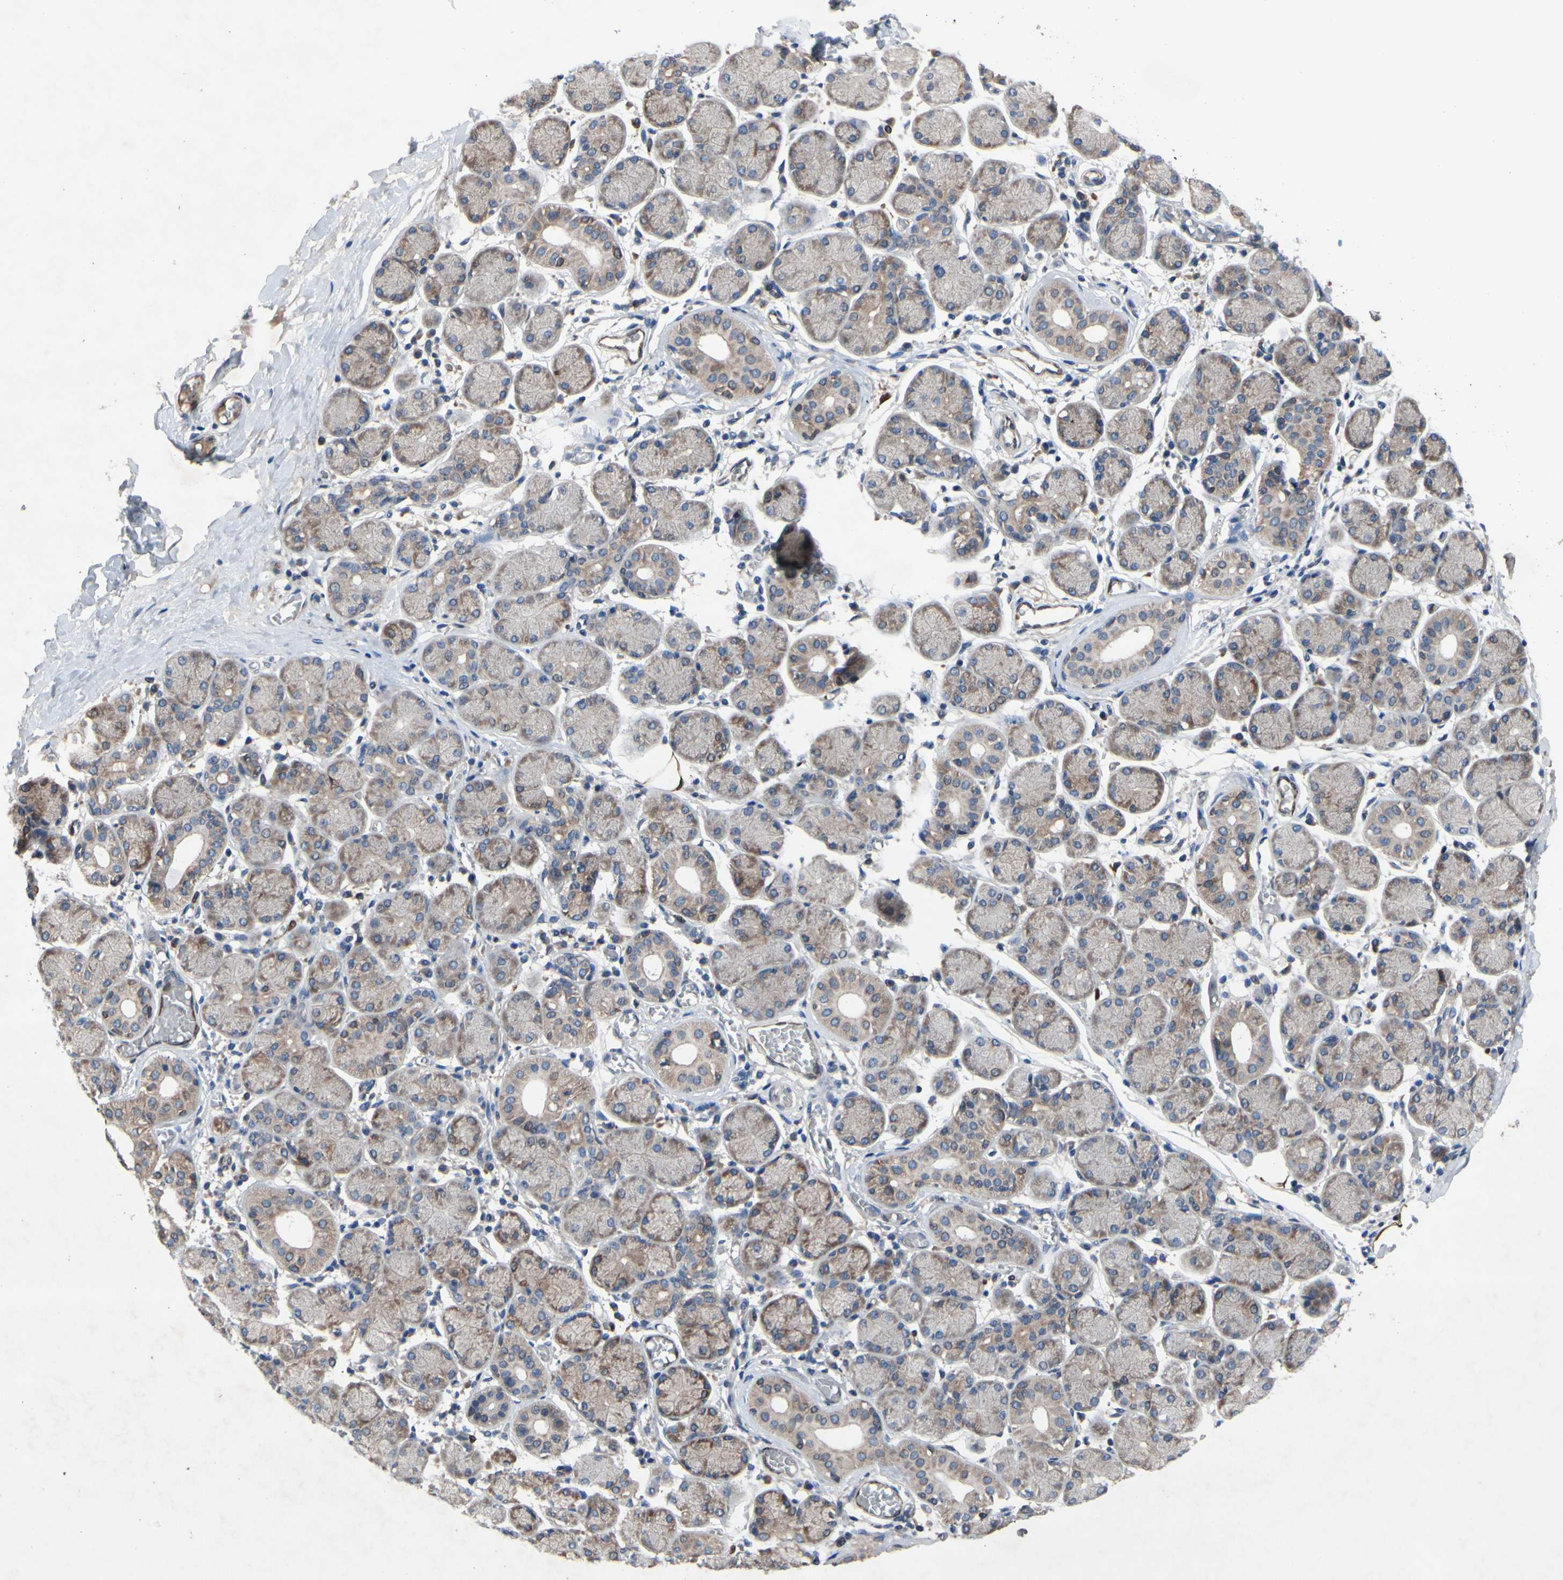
{"staining": {"intensity": "moderate", "quantity": "25%-75%", "location": "cytoplasmic/membranous"}, "tissue": "salivary gland", "cell_type": "Glandular cells", "image_type": "normal", "snomed": [{"axis": "morphology", "description": "Normal tissue, NOS"}, {"axis": "topography", "description": "Salivary gland"}], "caption": "High-power microscopy captured an IHC photomicrograph of benign salivary gland, revealing moderate cytoplasmic/membranous positivity in about 25%-75% of glandular cells. (DAB (3,3'-diaminobenzidine) IHC, brown staining for protein, blue staining for nuclei).", "gene": "PRXL2A", "patient": {"sex": "female", "age": 24}}